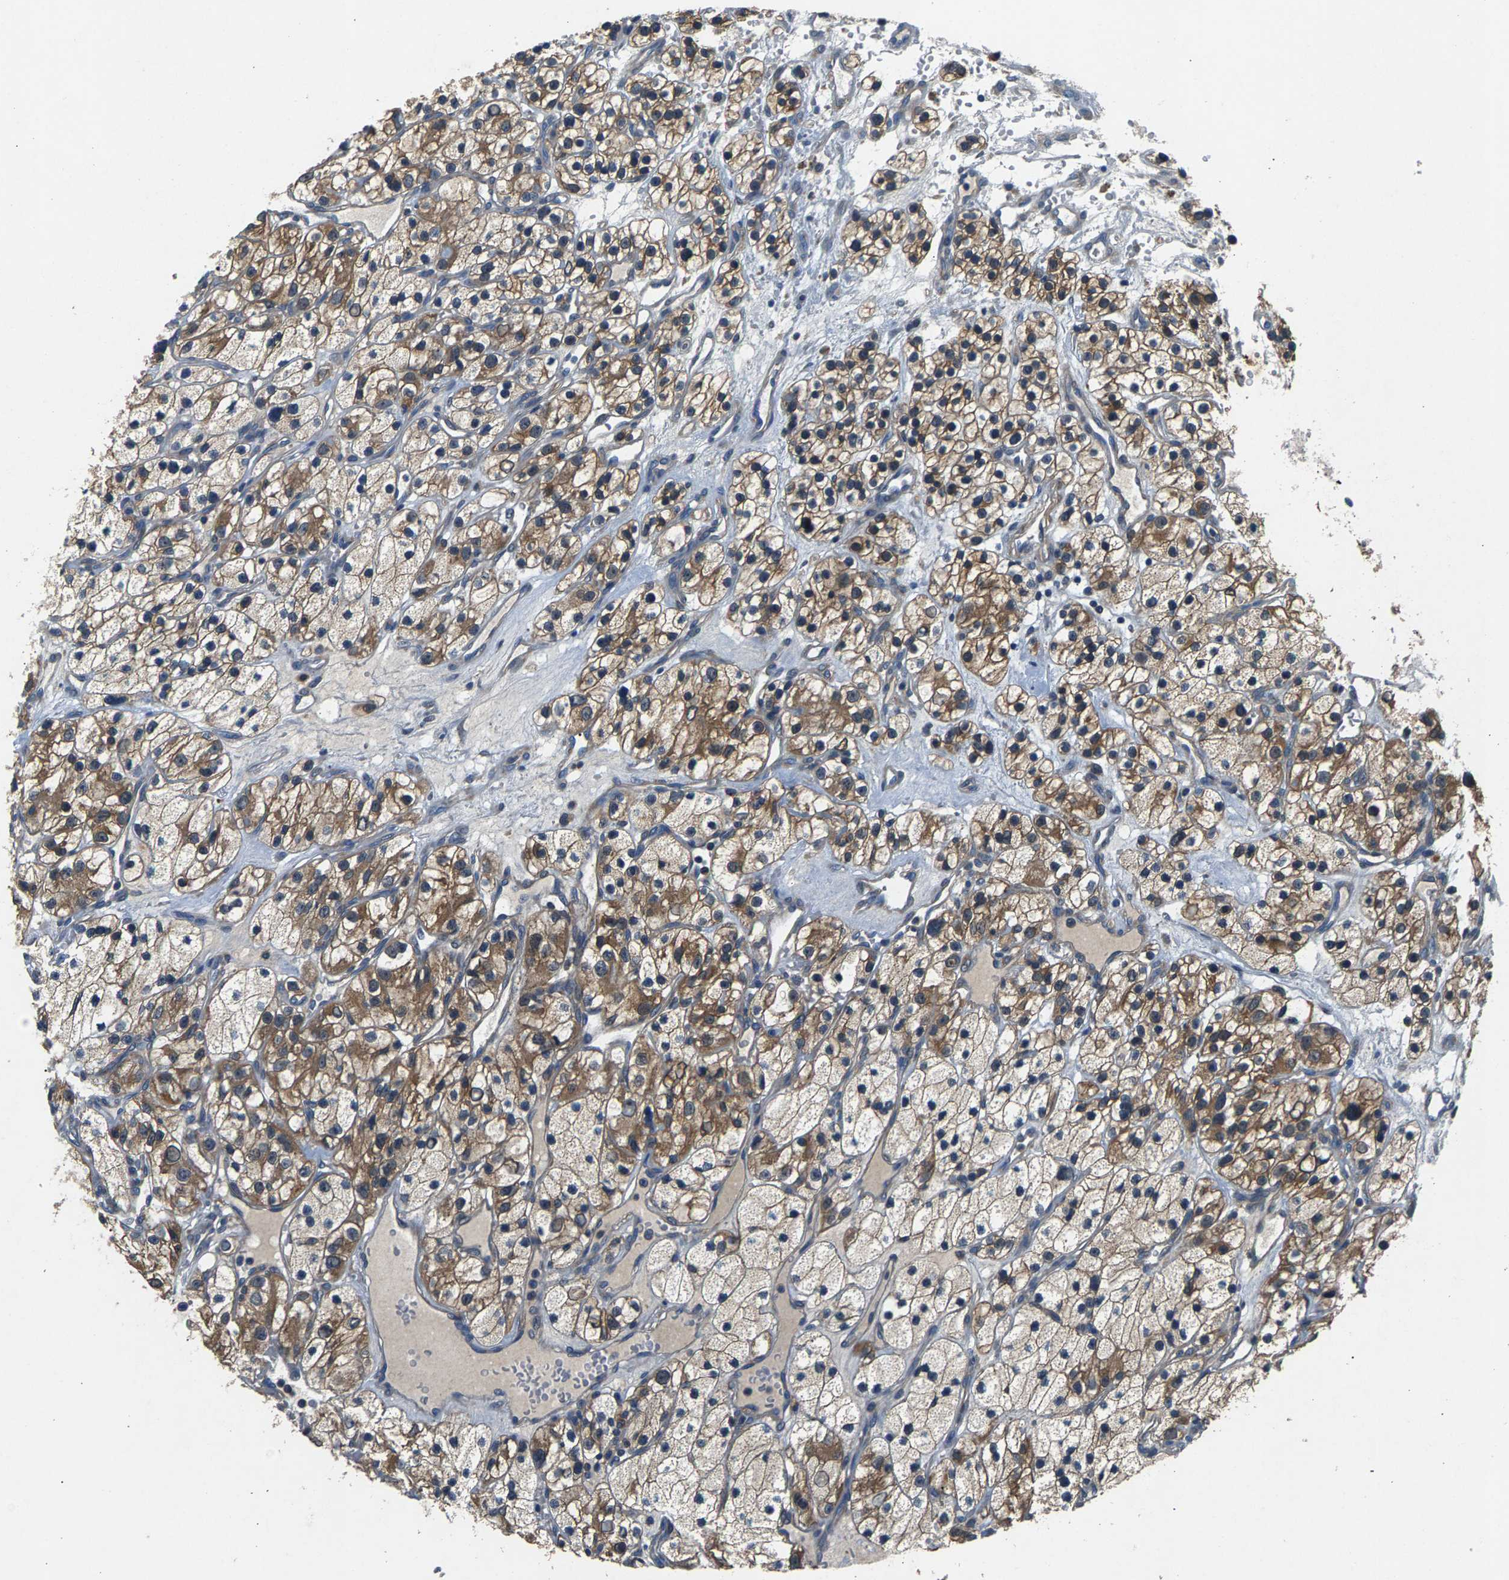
{"staining": {"intensity": "moderate", "quantity": "25%-75%", "location": "cytoplasmic/membranous"}, "tissue": "renal cancer", "cell_type": "Tumor cells", "image_type": "cancer", "snomed": [{"axis": "morphology", "description": "Adenocarcinoma, NOS"}, {"axis": "topography", "description": "Kidney"}], "caption": "Immunohistochemical staining of adenocarcinoma (renal) reveals moderate cytoplasmic/membranous protein positivity in about 25%-75% of tumor cells.", "gene": "NT5C", "patient": {"sex": "female", "age": 57}}